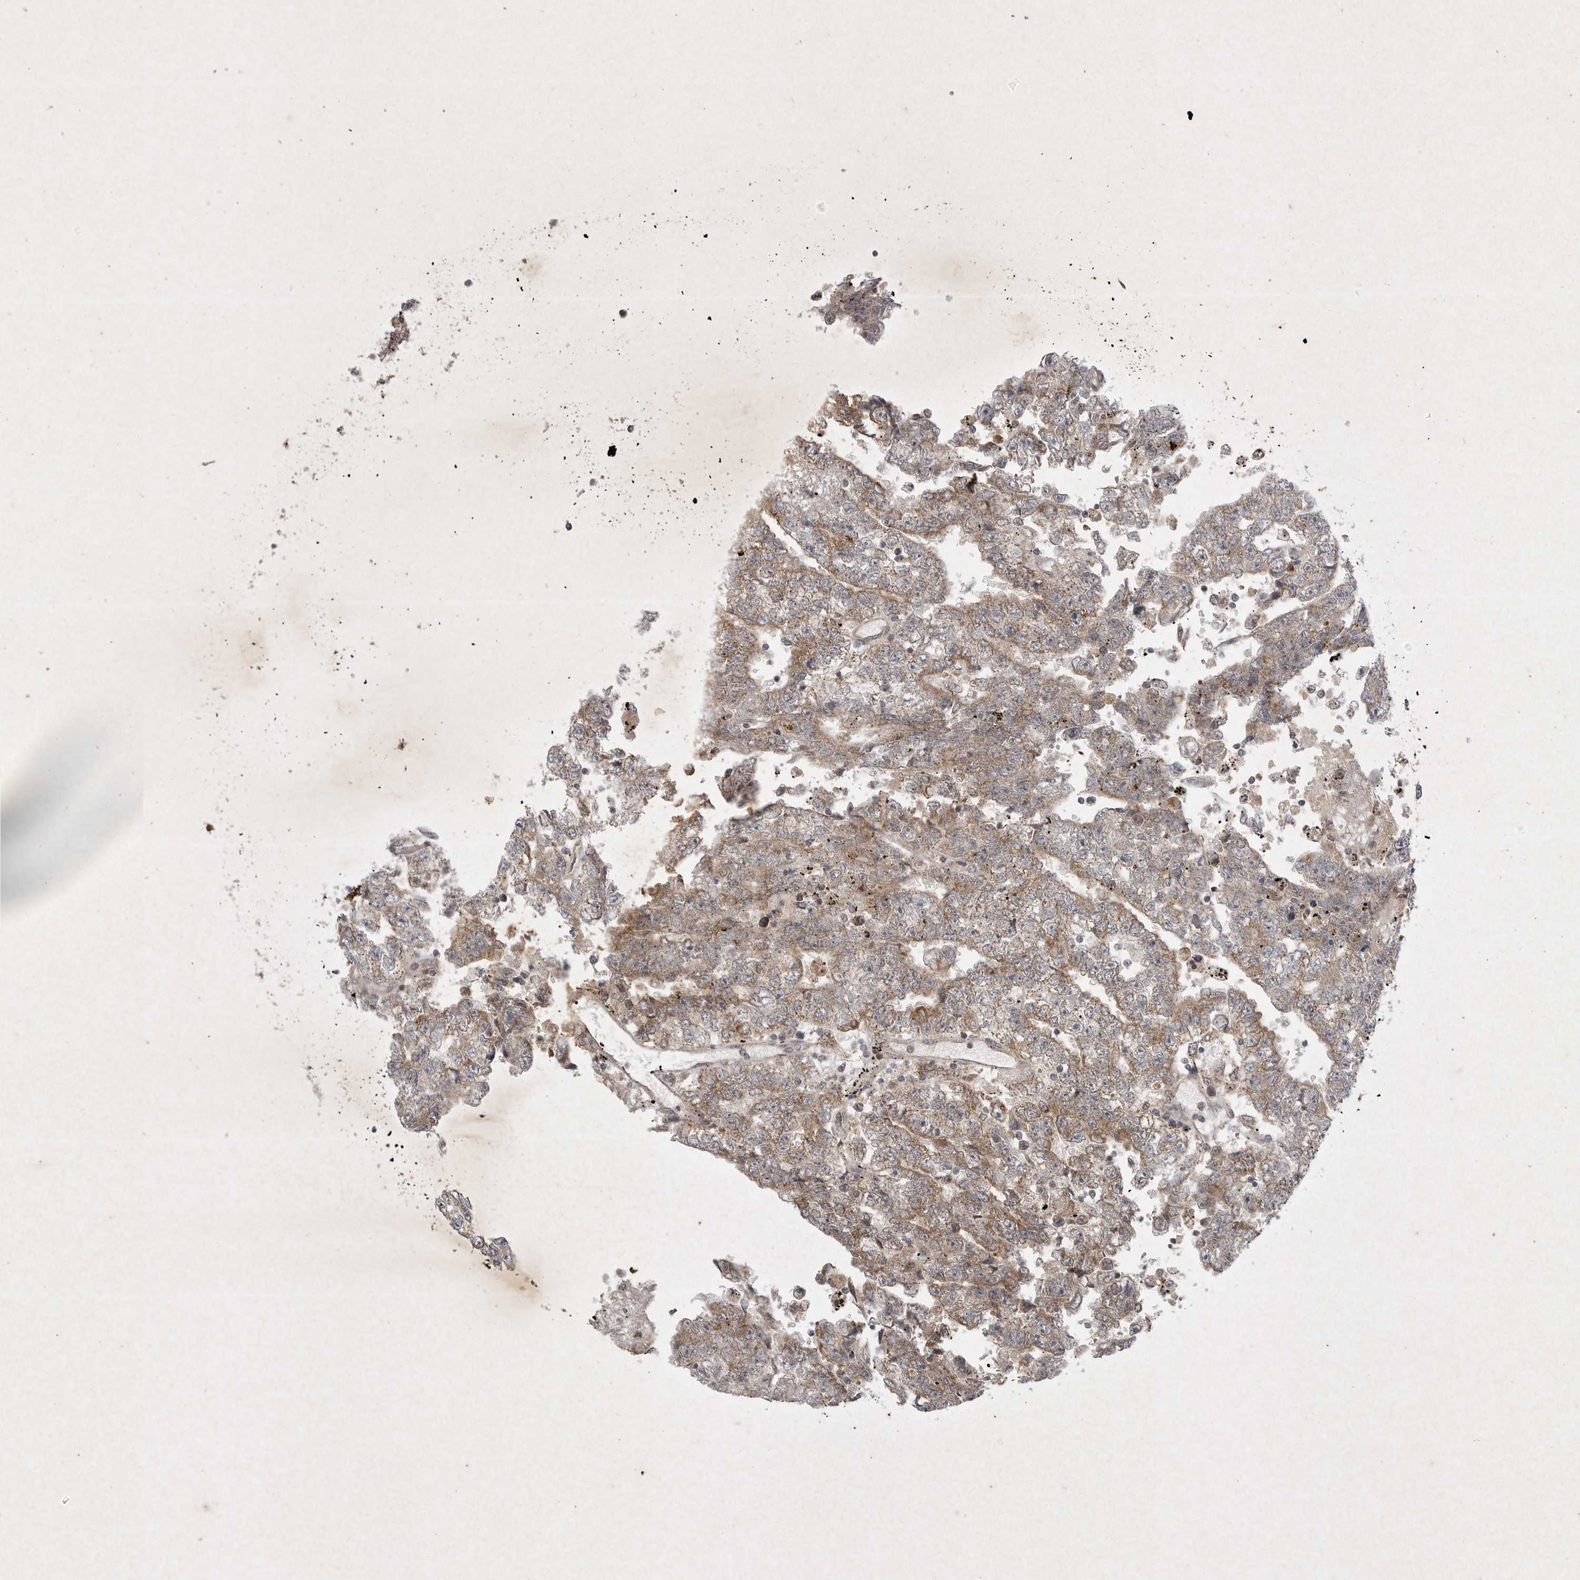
{"staining": {"intensity": "moderate", "quantity": ">75%", "location": "cytoplasmic/membranous"}, "tissue": "testis cancer", "cell_type": "Tumor cells", "image_type": "cancer", "snomed": [{"axis": "morphology", "description": "Carcinoma, Embryonal, NOS"}, {"axis": "topography", "description": "Testis"}], "caption": "A micrograph of testis embryonal carcinoma stained for a protein reveals moderate cytoplasmic/membranous brown staining in tumor cells.", "gene": "DDR1", "patient": {"sex": "male", "age": 25}}